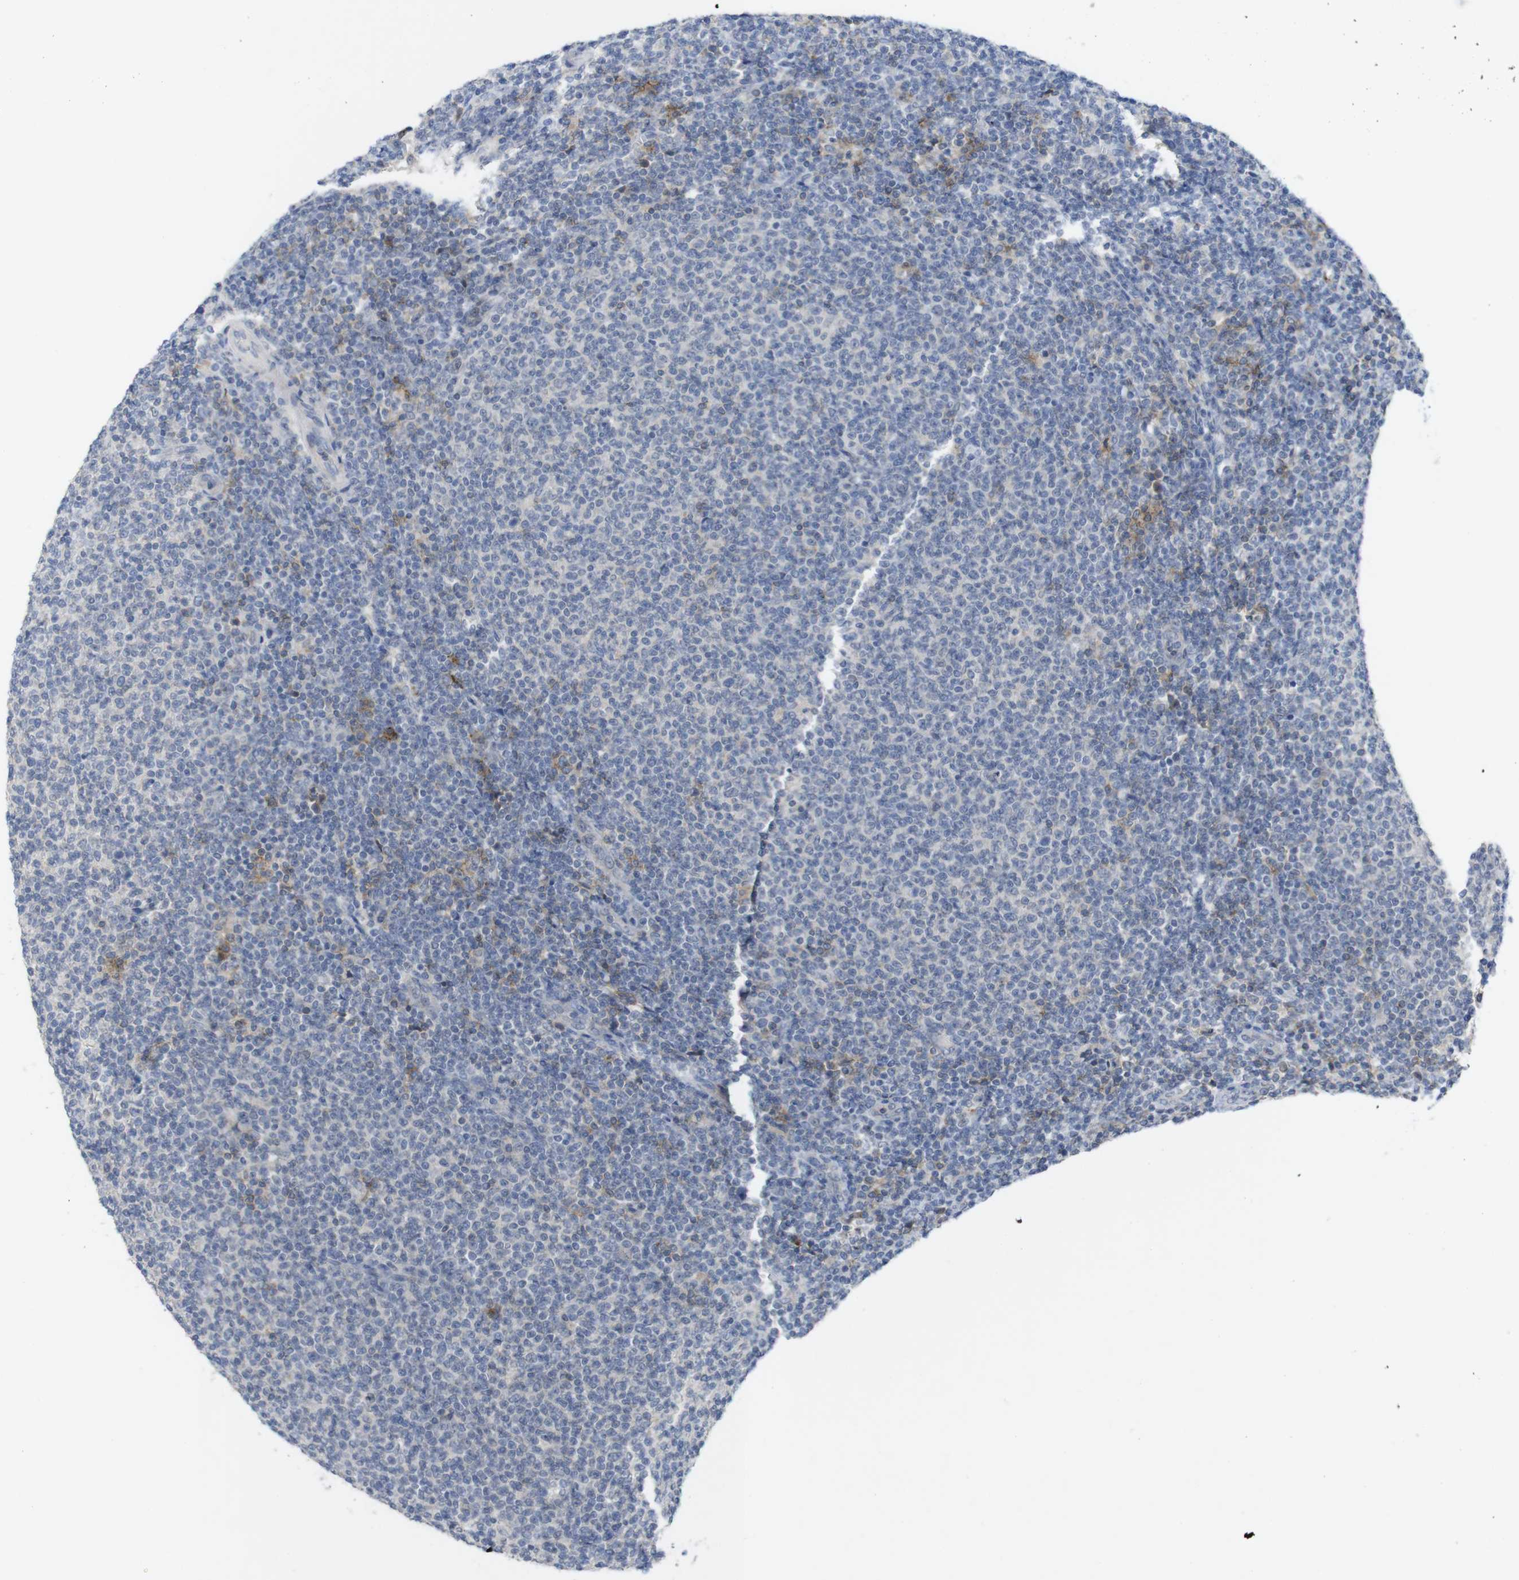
{"staining": {"intensity": "moderate", "quantity": "<25%", "location": "cytoplasmic/membranous"}, "tissue": "lymphoma", "cell_type": "Tumor cells", "image_type": "cancer", "snomed": [{"axis": "morphology", "description": "Malignant lymphoma, non-Hodgkin's type, Low grade"}, {"axis": "topography", "description": "Lymph node"}], "caption": "Protein expression analysis of human lymphoma reveals moderate cytoplasmic/membranous positivity in about <25% of tumor cells. The staining was performed using DAB to visualize the protein expression in brown, while the nuclei were stained in blue with hematoxylin (Magnification: 20x).", "gene": "SLAMF7", "patient": {"sex": "male", "age": 66}}